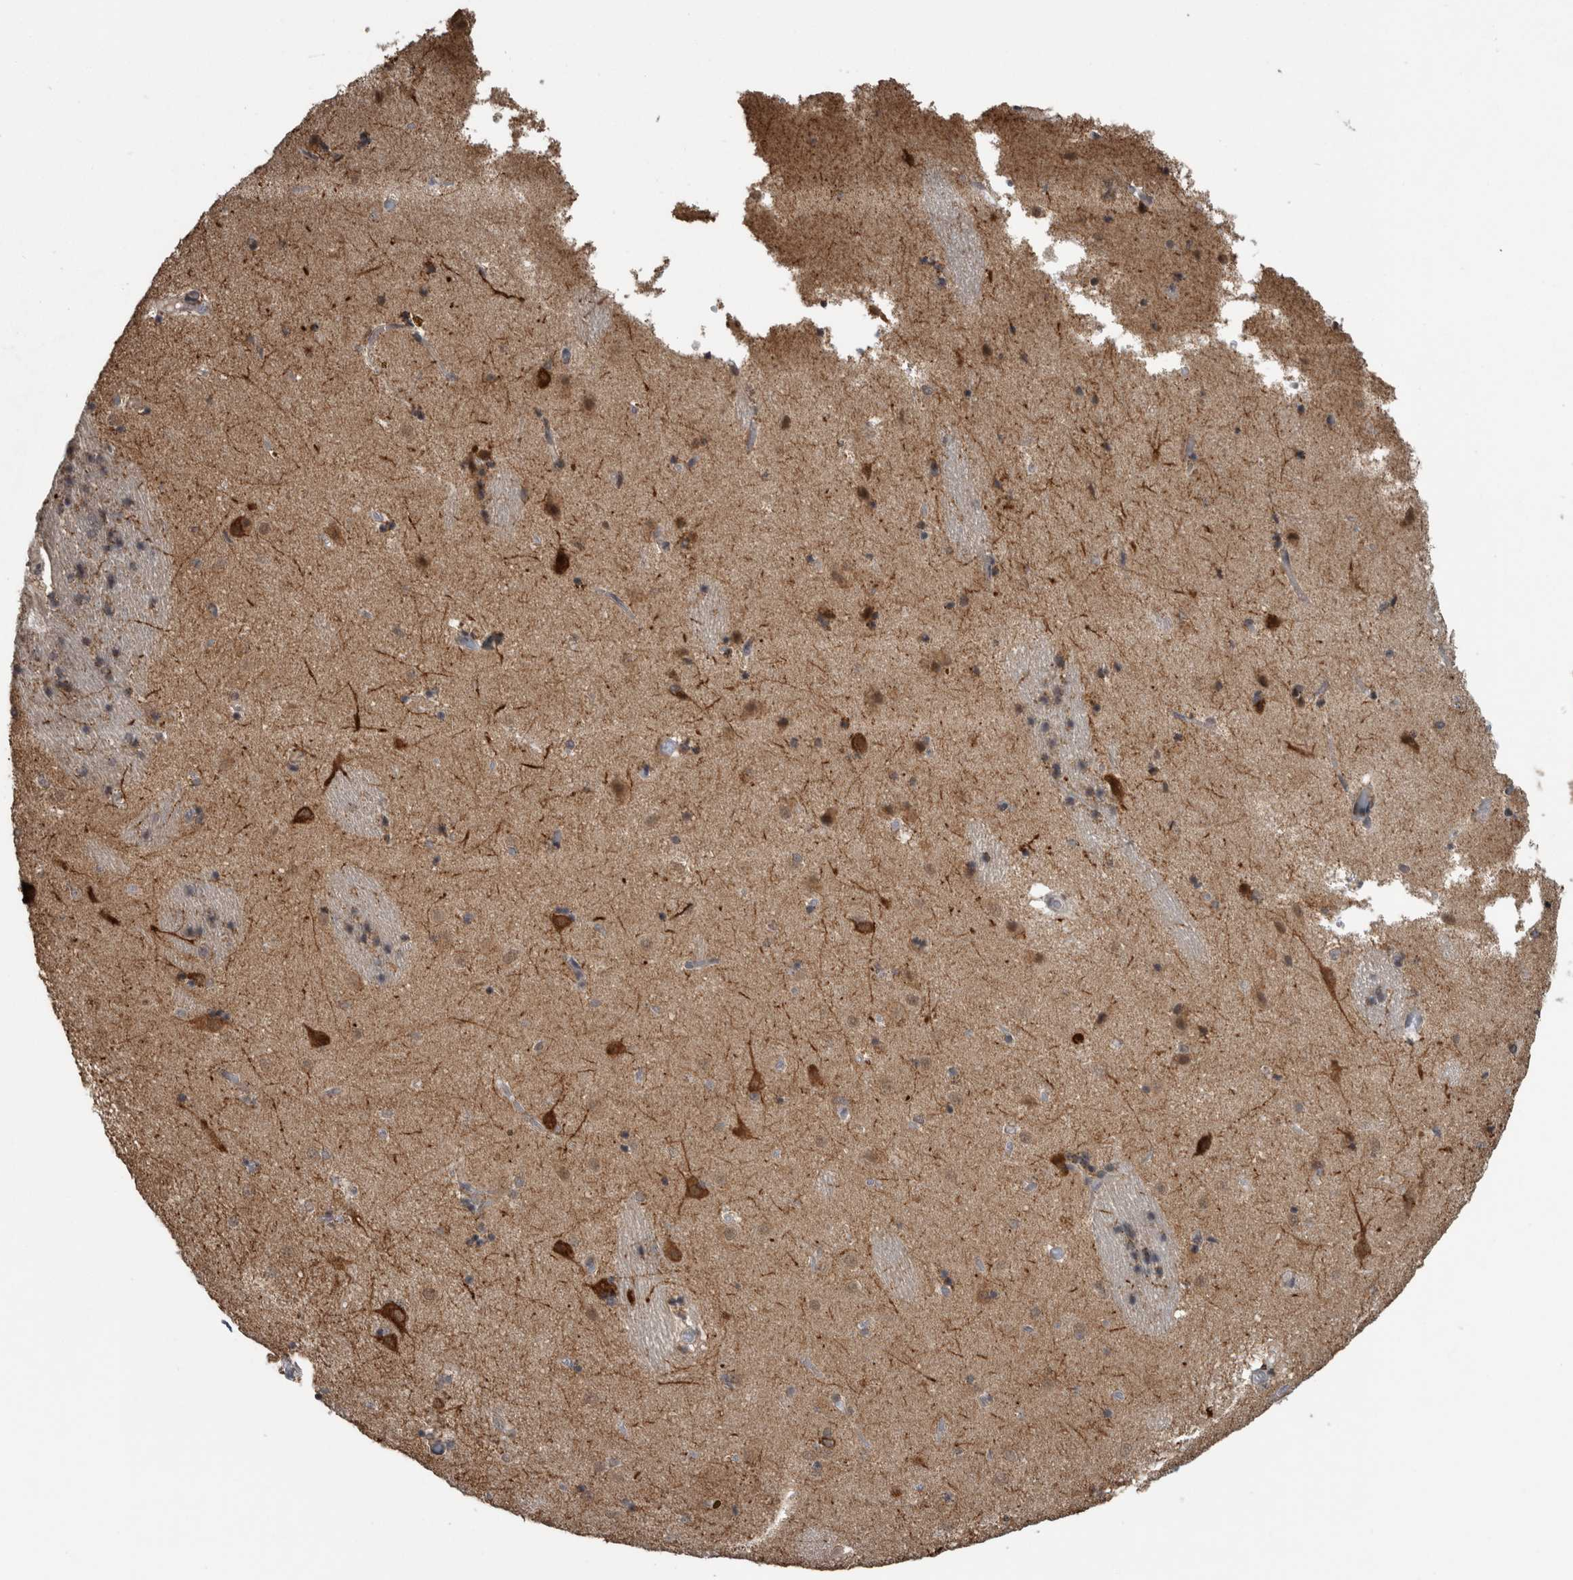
{"staining": {"intensity": "weak", "quantity": "<25%", "location": "cytoplasmic/membranous"}, "tissue": "caudate", "cell_type": "Glial cells", "image_type": "normal", "snomed": [{"axis": "morphology", "description": "Normal tissue, NOS"}, {"axis": "topography", "description": "Lateral ventricle wall"}], "caption": "This is an immunohistochemistry image of unremarkable human caudate. There is no staining in glial cells.", "gene": "OR2K2", "patient": {"sex": "male", "age": 70}}